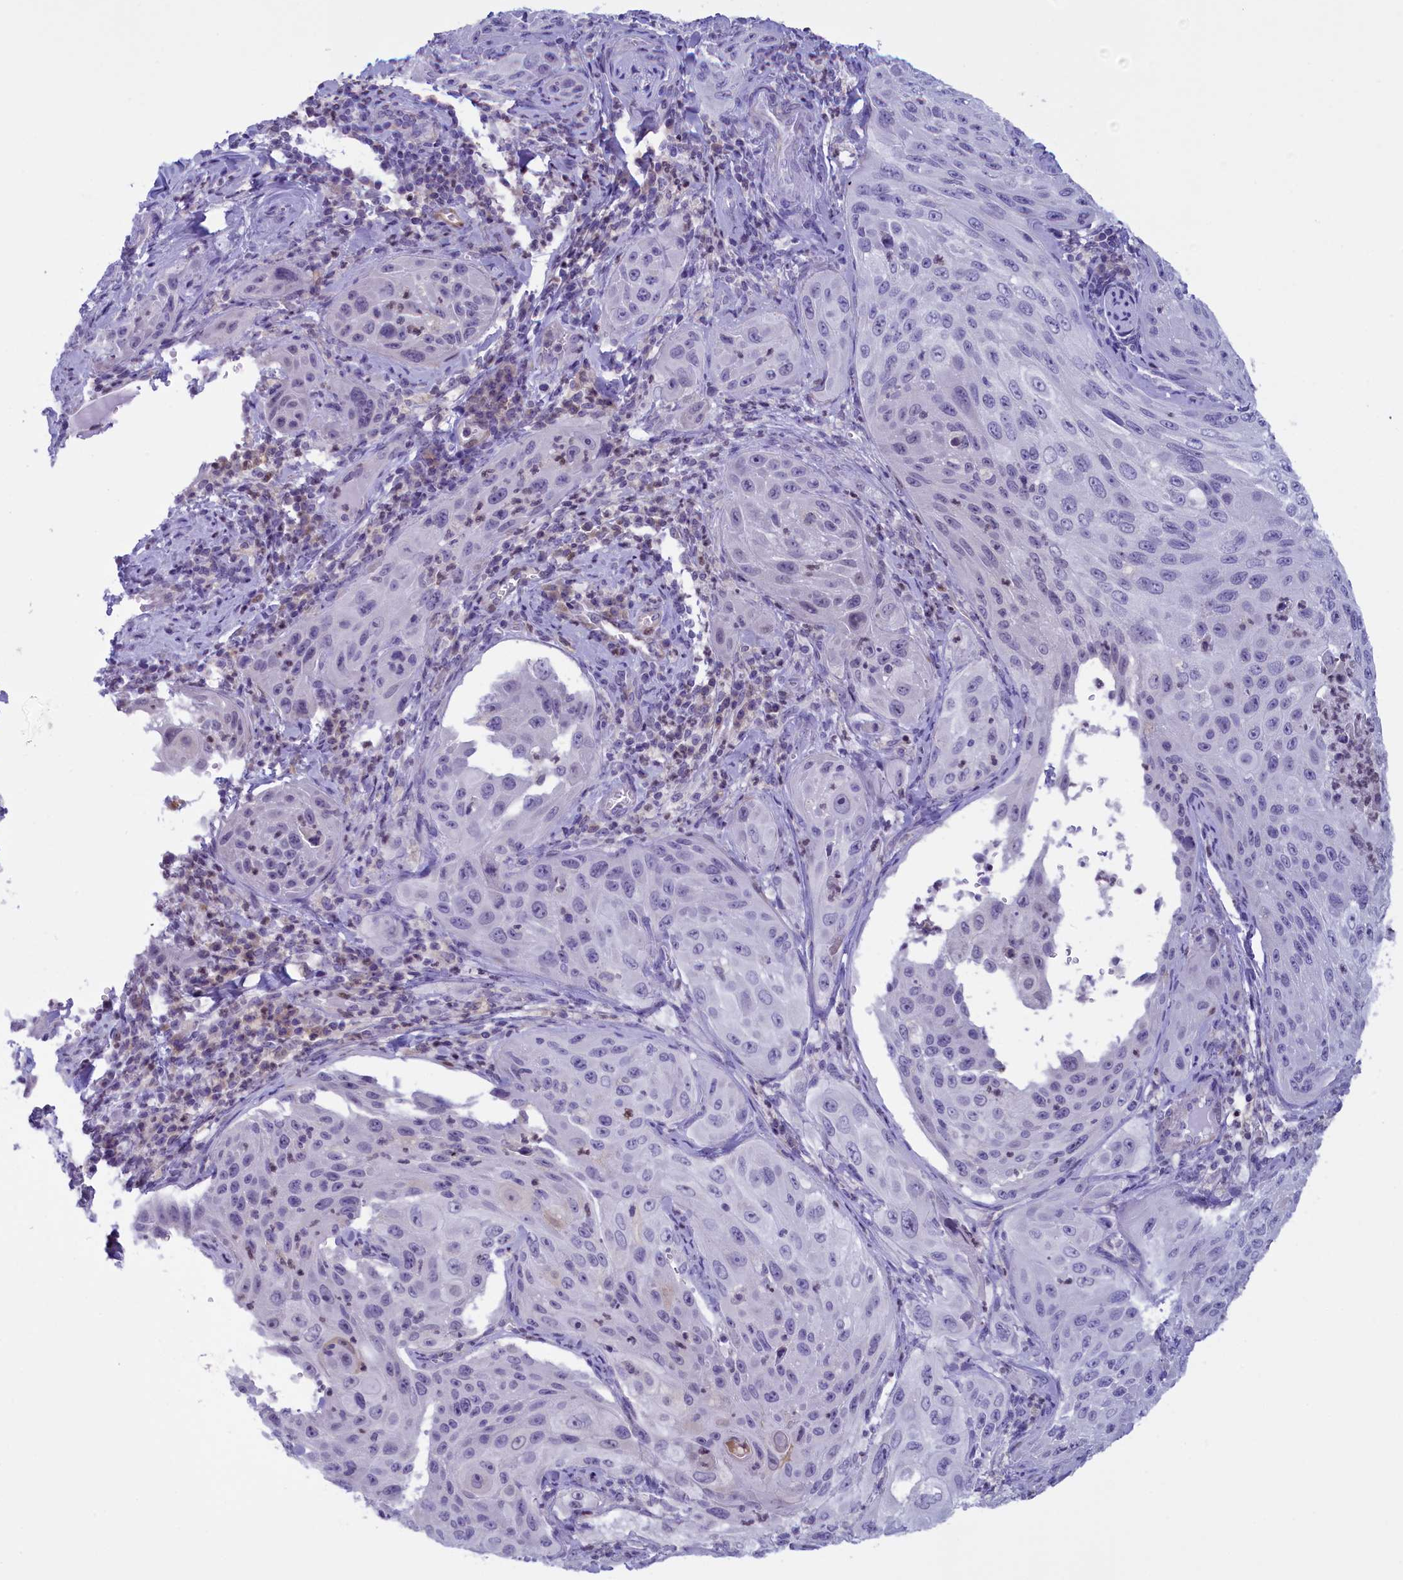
{"staining": {"intensity": "negative", "quantity": "none", "location": "none"}, "tissue": "cervical cancer", "cell_type": "Tumor cells", "image_type": "cancer", "snomed": [{"axis": "morphology", "description": "Squamous cell carcinoma, NOS"}, {"axis": "topography", "description": "Cervix"}], "caption": "Cervical cancer was stained to show a protein in brown. There is no significant expression in tumor cells.", "gene": "IGSF6", "patient": {"sex": "female", "age": 42}}